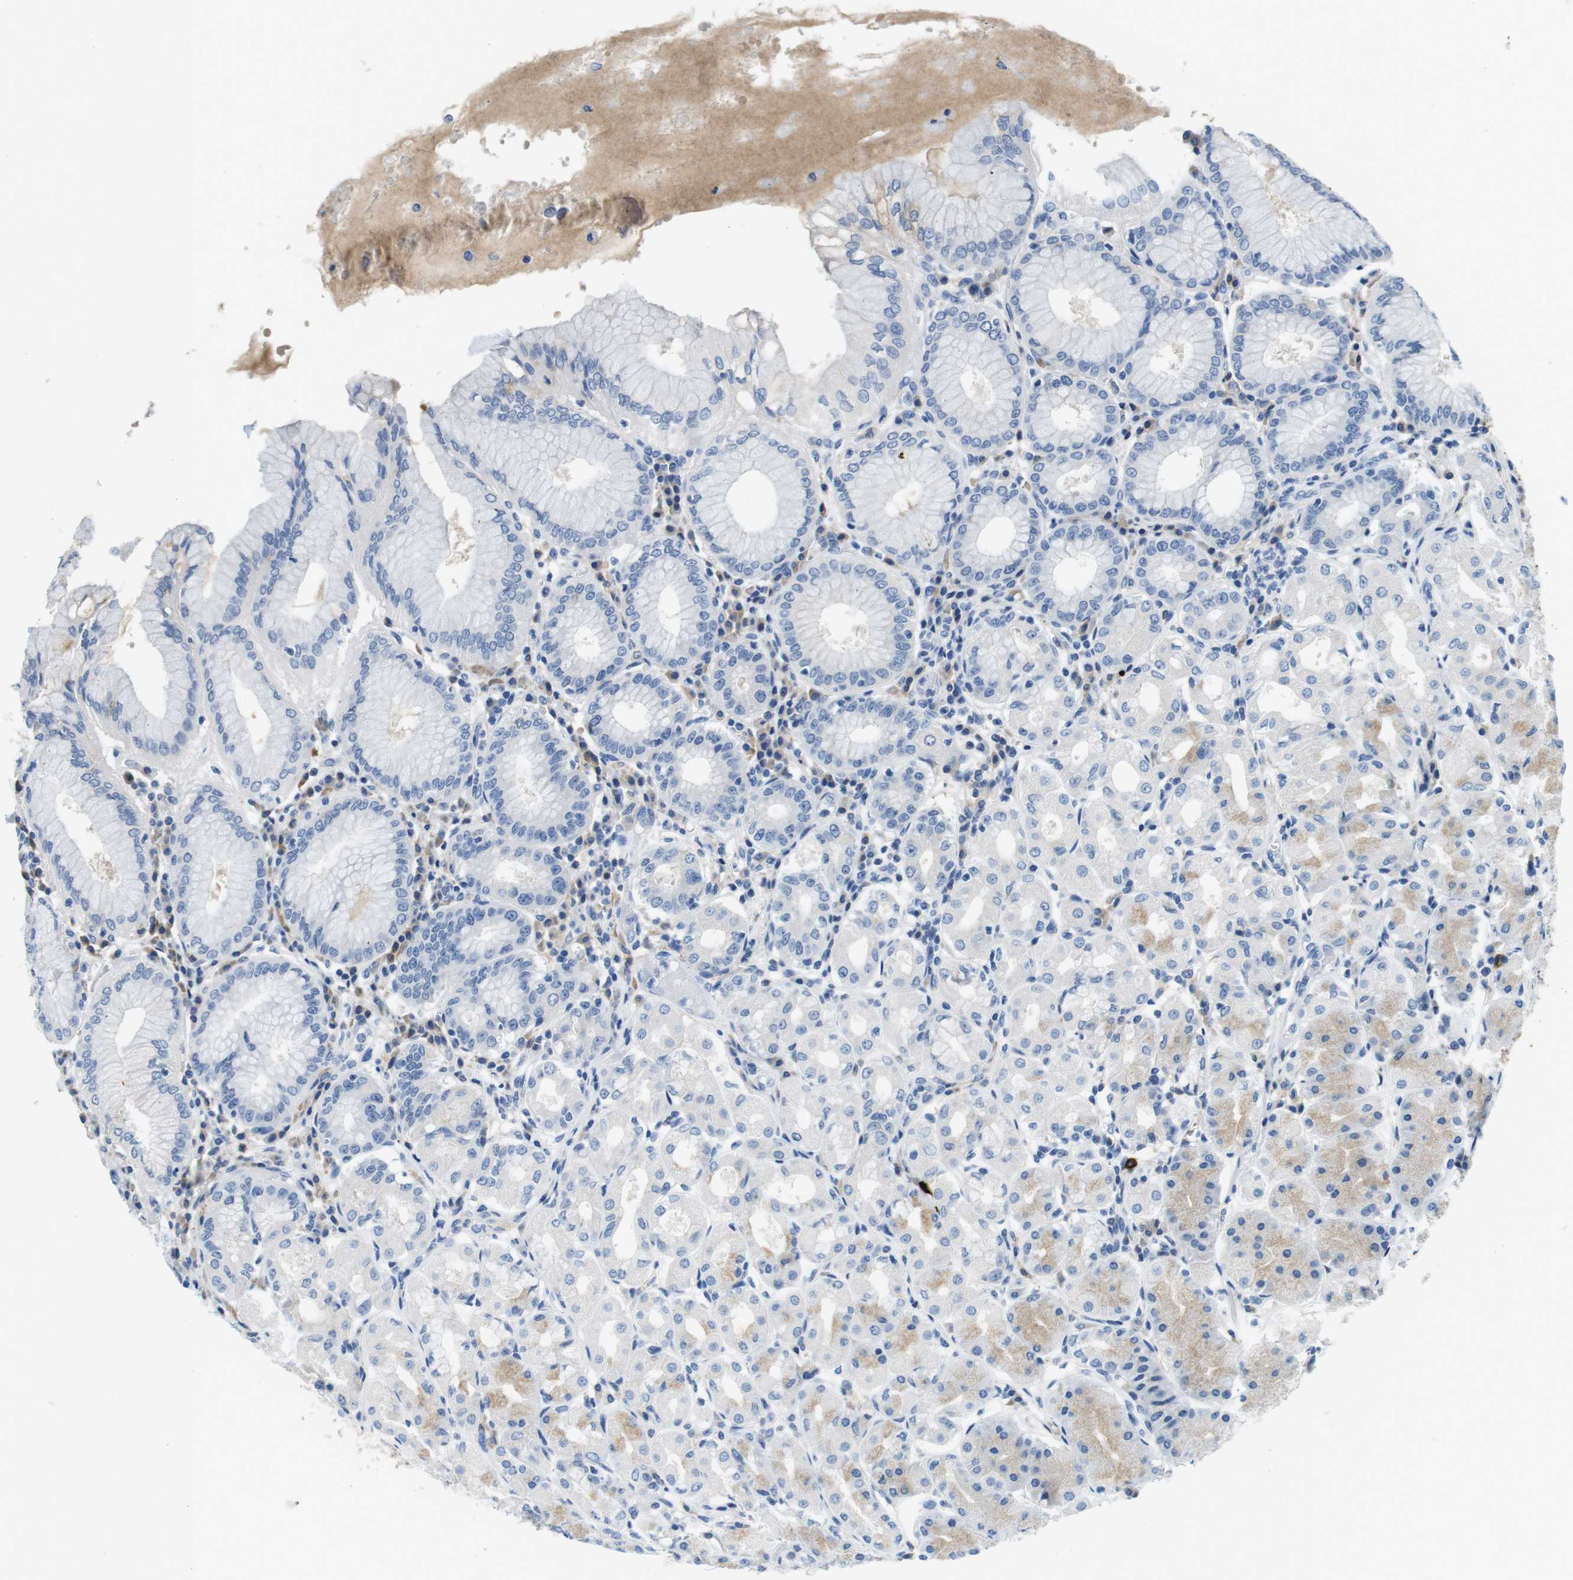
{"staining": {"intensity": "negative", "quantity": "none", "location": "none"}, "tissue": "stomach", "cell_type": "Glandular cells", "image_type": "normal", "snomed": [{"axis": "morphology", "description": "Normal tissue, NOS"}, {"axis": "topography", "description": "Stomach"}, {"axis": "topography", "description": "Stomach, lower"}], "caption": "Unremarkable stomach was stained to show a protein in brown. There is no significant positivity in glandular cells.", "gene": "IGHD", "patient": {"sex": "female", "age": 56}}